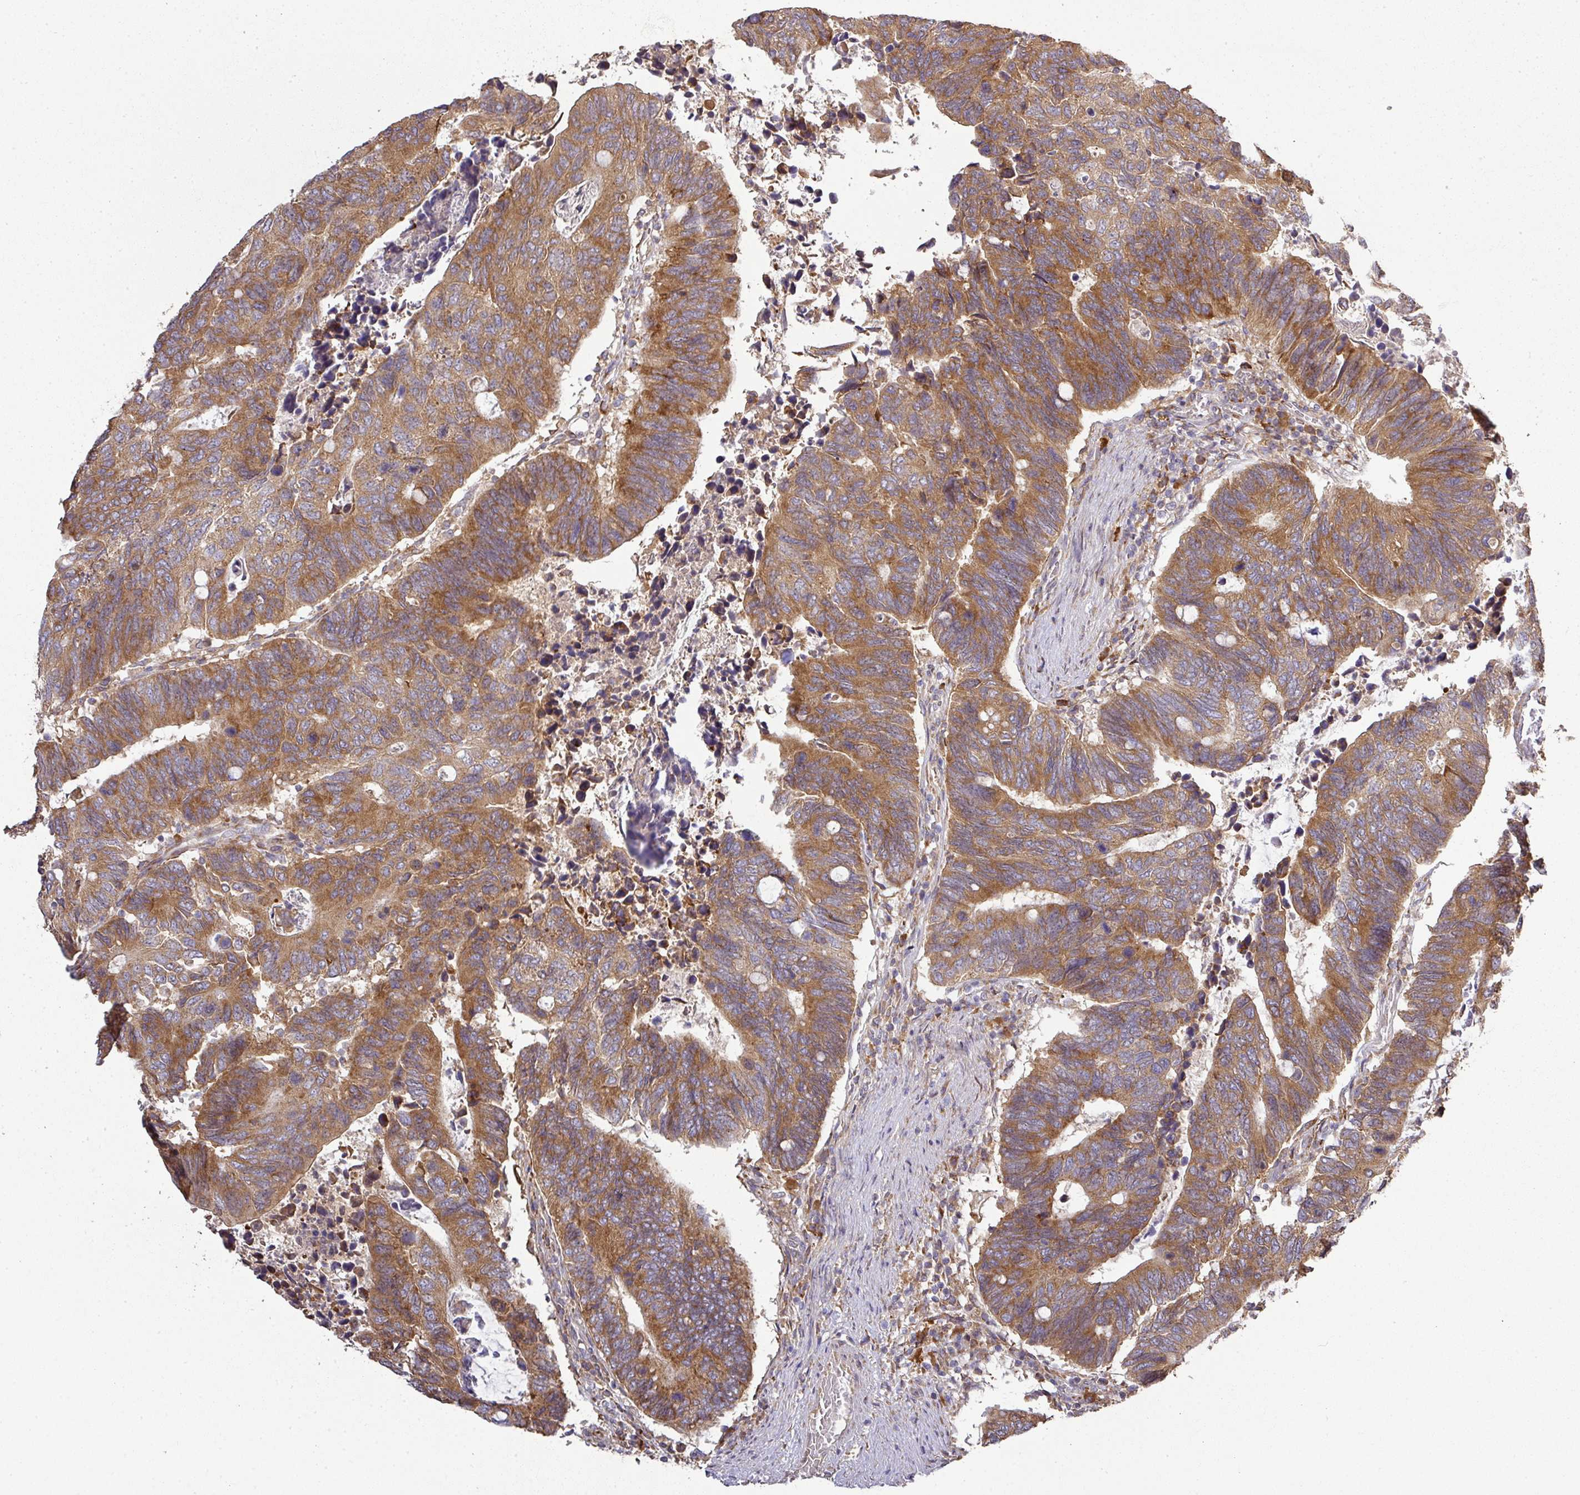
{"staining": {"intensity": "moderate", "quantity": ">75%", "location": "cytoplasmic/membranous"}, "tissue": "colorectal cancer", "cell_type": "Tumor cells", "image_type": "cancer", "snomed": [{"axis": "morphology", "description": "Adenocarcinoma, NOS"}, {"axis": "topography", "description": "Colon"}], "caption": "Immunohistochemistry histopathology image of human colorectal cancer (adenocarcinoma) stained for a protein (brown), which demonstrates medium levels of moderate cytoplasmic/membranous positivity in approximately >75% of tumor cells.", "gene": "GALP", "patient": {"sex": "male", "age": 87}}